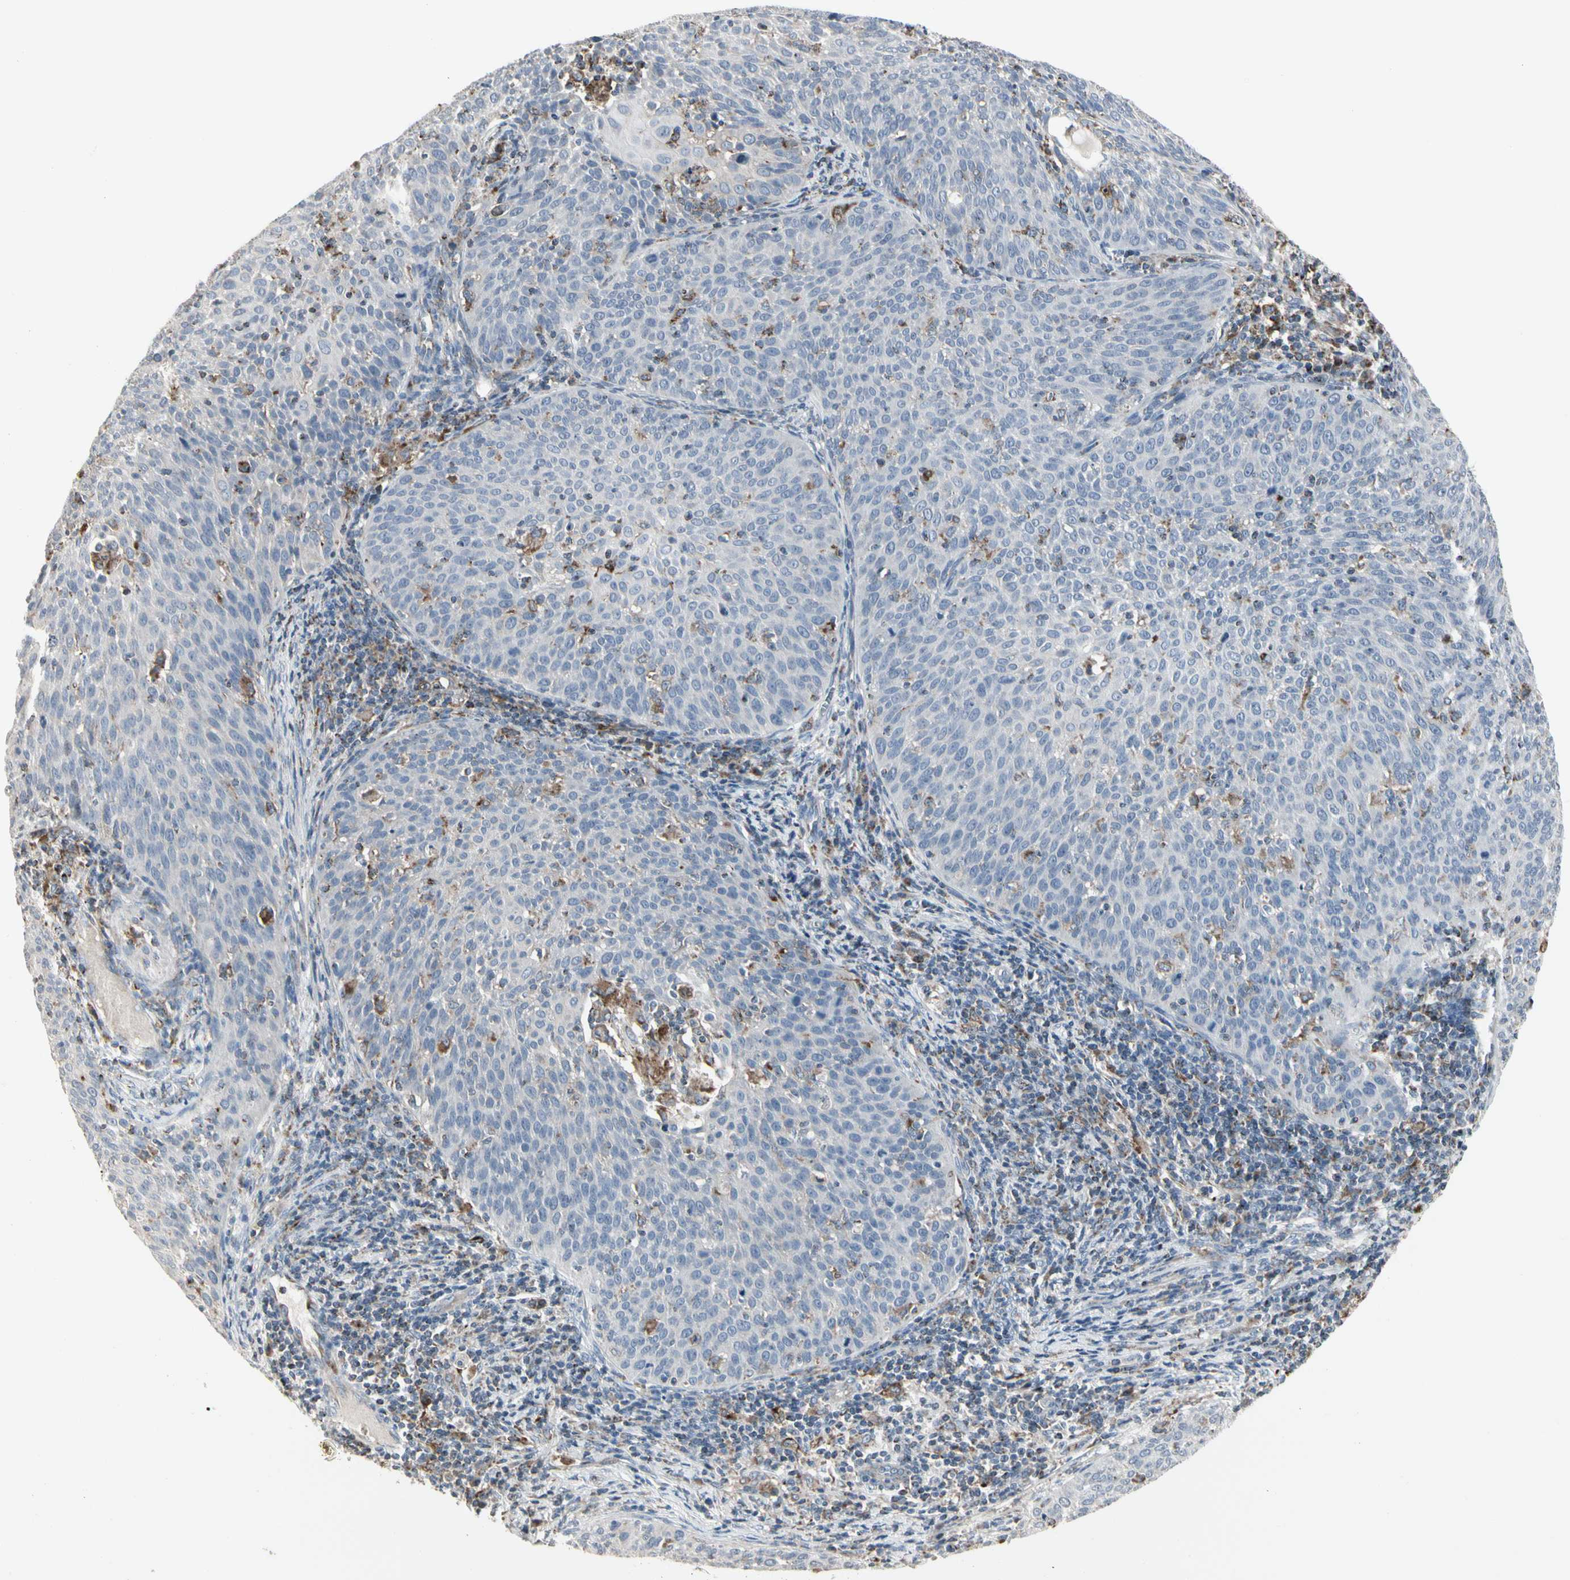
{"staining": {"intensity": "moderate", "quantity": "<25%", "location": "cytoplasmic/membranous"}, "tissue": "cervical cancer", "cell_type": "Tumor cells", "image_type": "cancer", "snomed": [{"axis": "morphology", "description": "Squamous cell carcinoma, NOS"}, {"axis": "topography", "description": "Cervix"}], "caption": "A high-resolution micrograph shows immunohistochemistry staining of cervical cancer (squamous cell carcinoma), which shows moderate cytoplasmic/membranous positivity in approximately <25% of tumor cells. Nuclei are stained in blue.", "gene": "TMEM176A", "patient": {"sex": "female", "age": 38}}